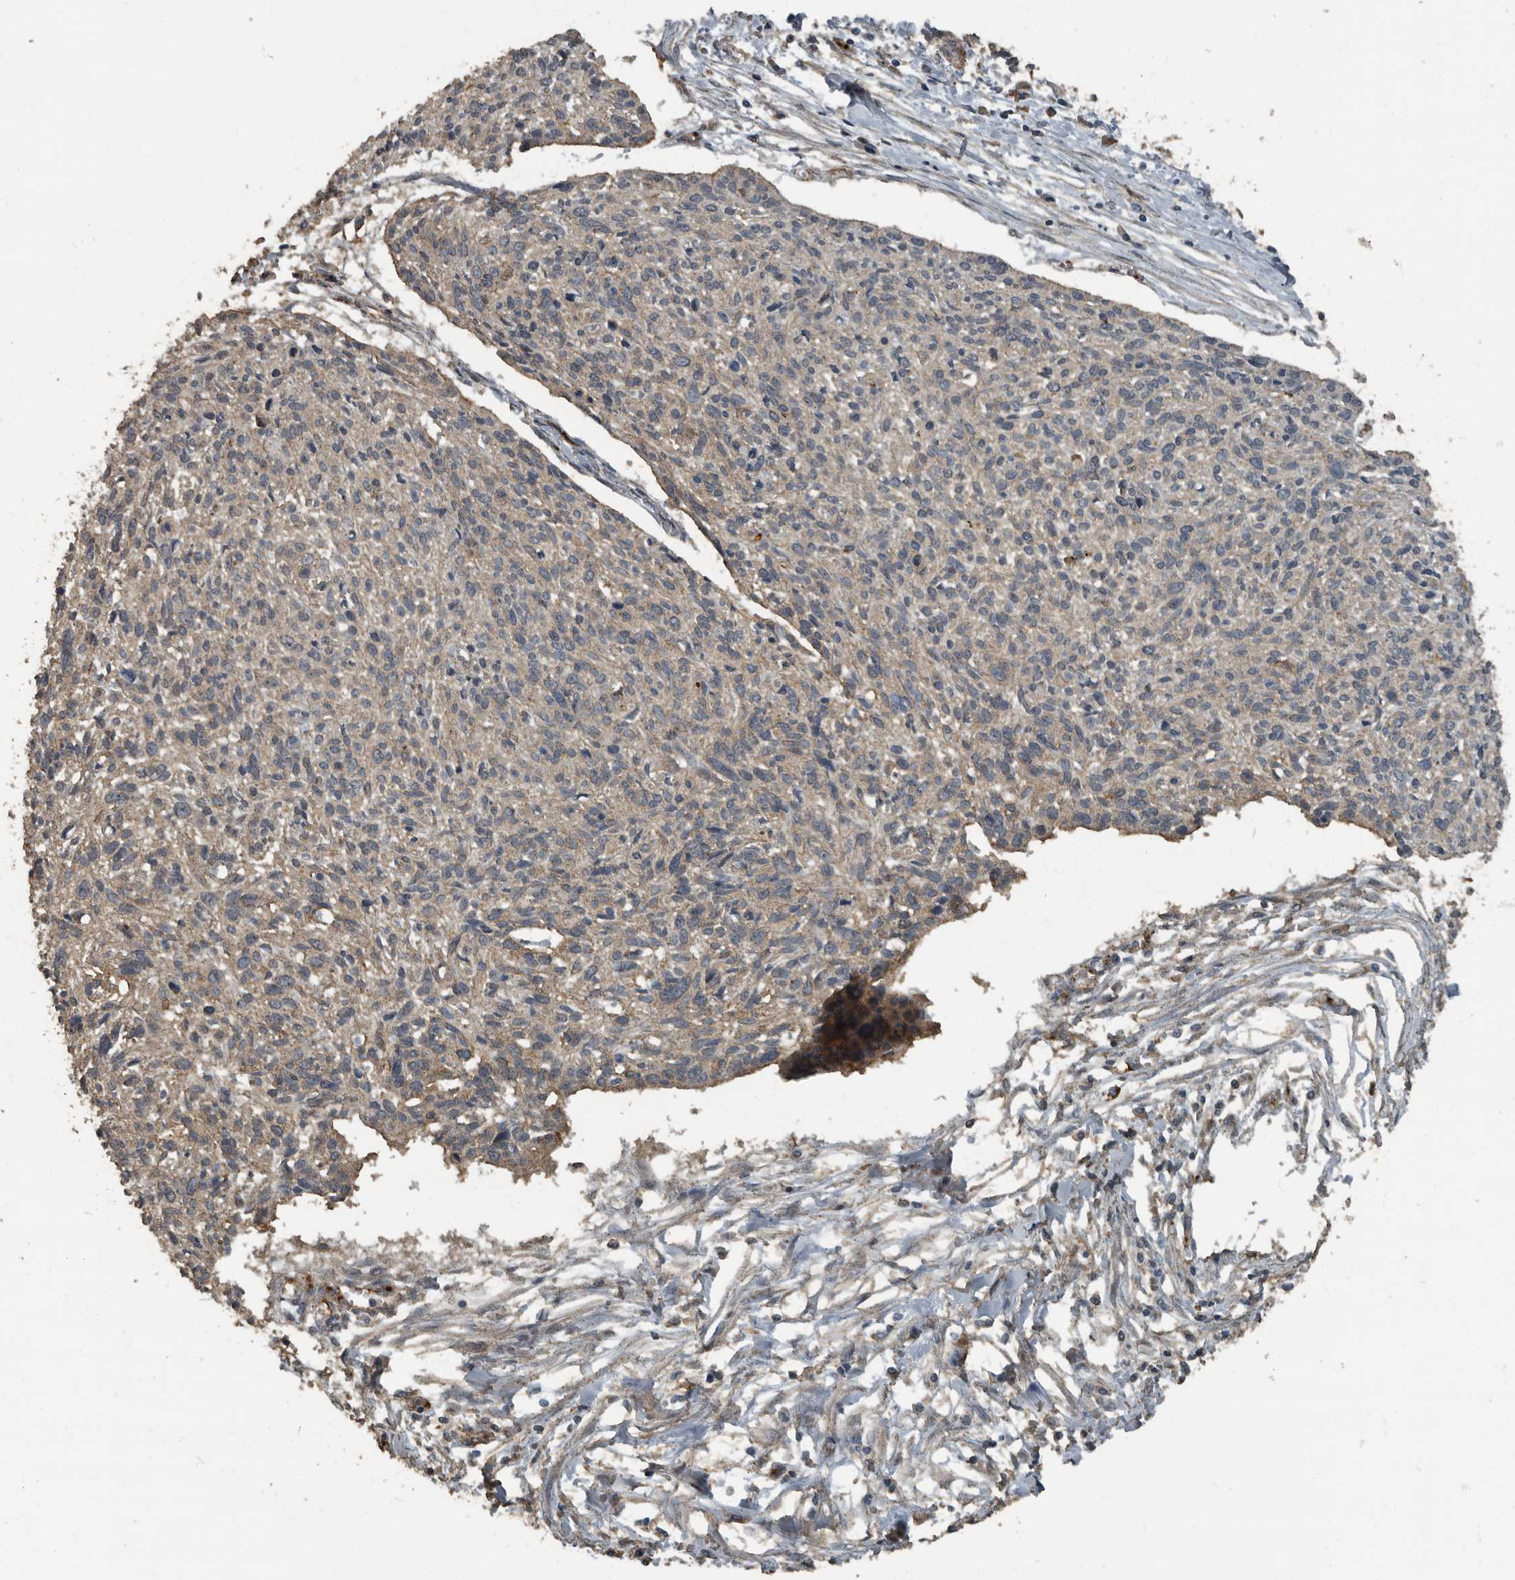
{"staining": {"intensity": "weak", "quantity": "<25%", "location": "cytoplasmic/membranous"}, "tissue": "cervical cancer", "cell_type": "Tumor cells", "image_type": "cancer", "snomed": [{"axis": "morphology", "description": "Squamous cell carcinoma, NOS"}, {"axis": "topography", "description": "Cervix"}], "caption": "Tumor cells are negative for brown protein staining in cervical cancer (squamous cell carcinoma).", "gene": "IL15RA", "patient": {"sex": "female", "age": 51}}